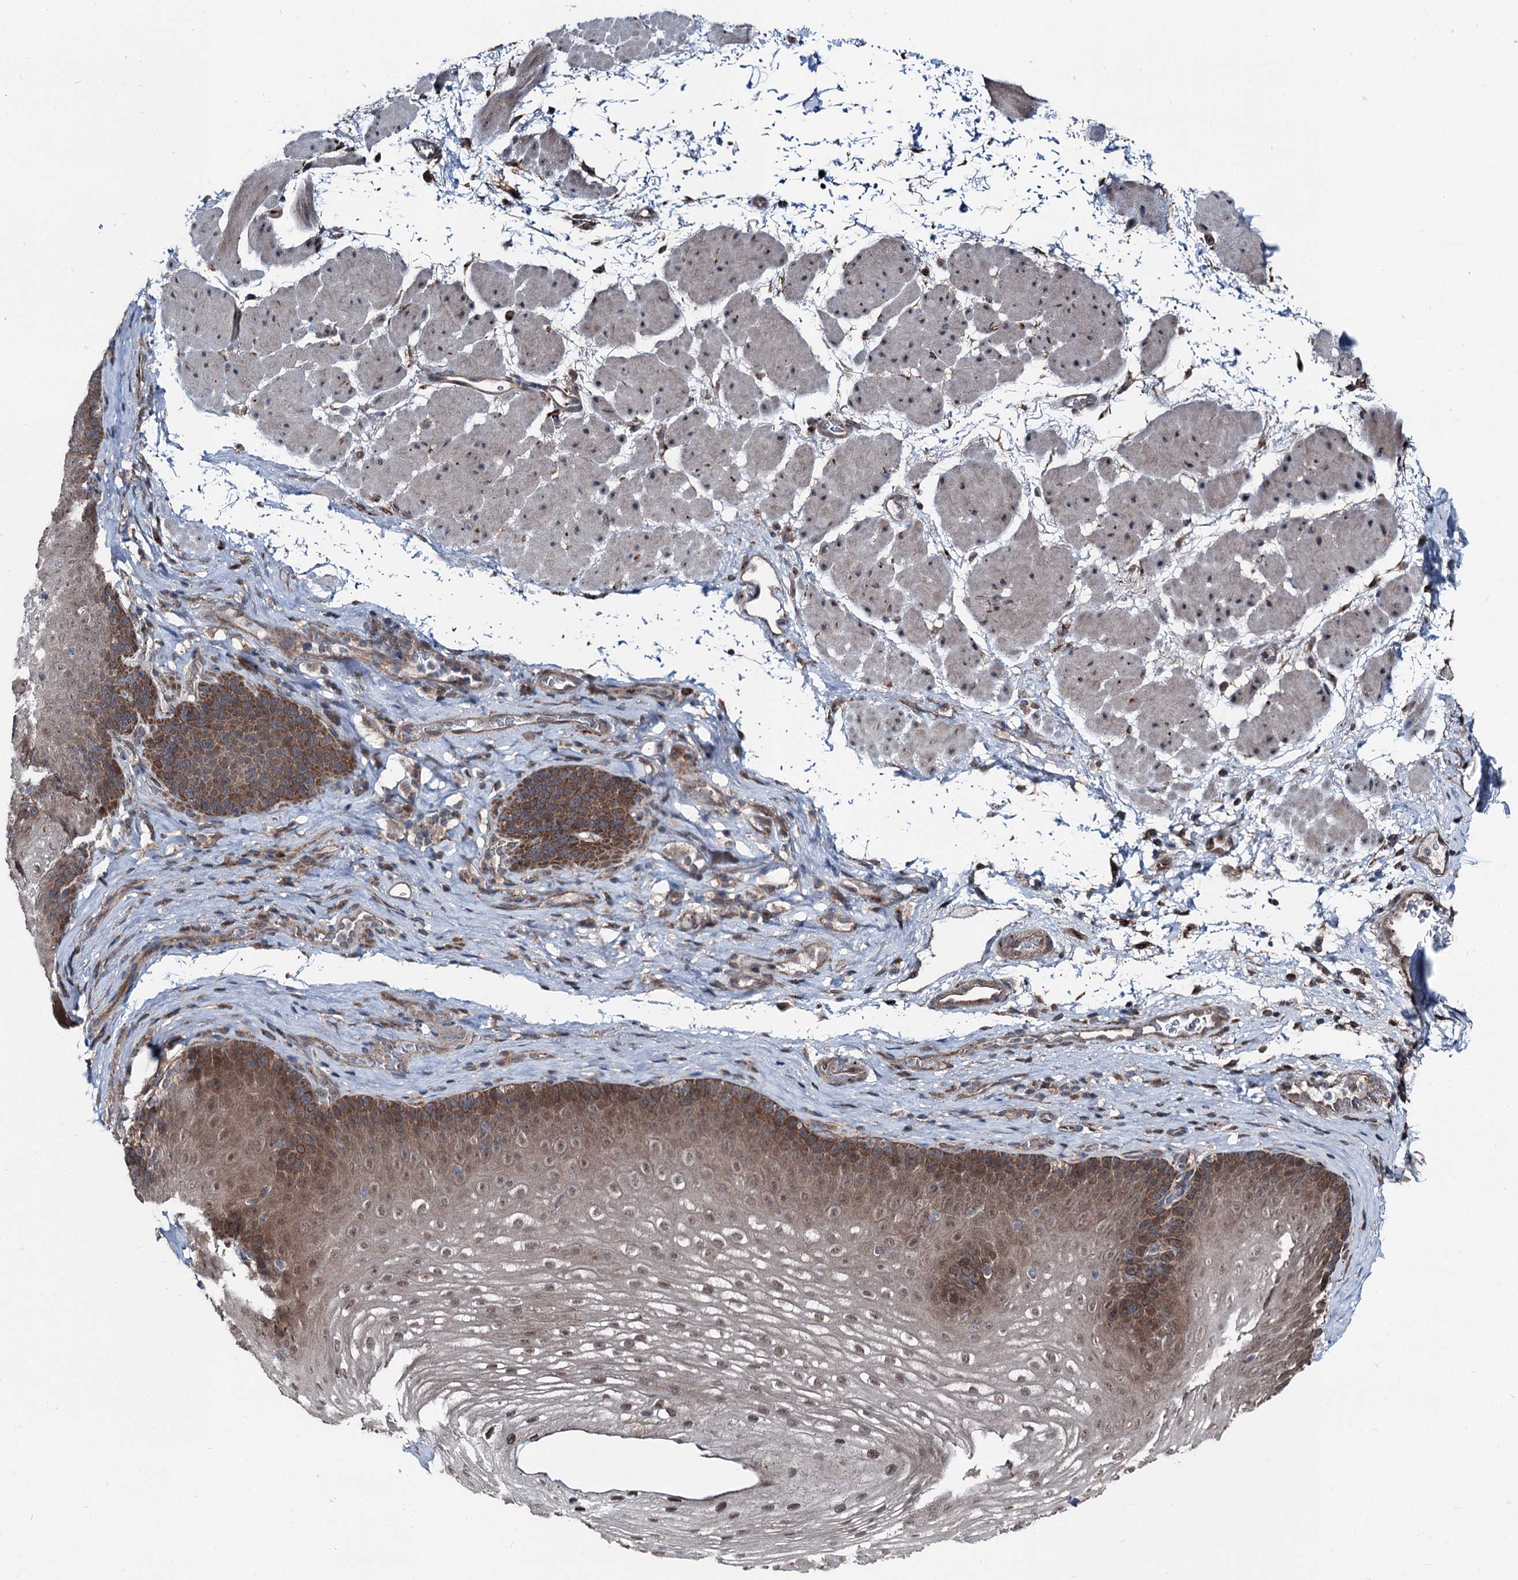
{"staining": {"intensity": "moderate", "quantity": ">75%", "location": "cytoplasmic/membranous,nuclear"}, "tissue": "esophagus", "cell_type": "Squamous epithelial cells", "image_type": "normal", "snomed": [{"axis": "morphology", "description": "Normal tissue, NOS"}, {"axis": "topography", "description": "Esophagus"}], "caption": "Immunohistochemical staining of benign human esophagus shows moderate cytoplasmic/membranous,nuclear protein expression in approximately >75% of squamous epithelial cells. Immunohistochemistry (ihc) stains the protein of interest in brown and the nuclei are stained blue.", "gene": "PSMD13", "patient": {"sex": "female", "age": 66}}